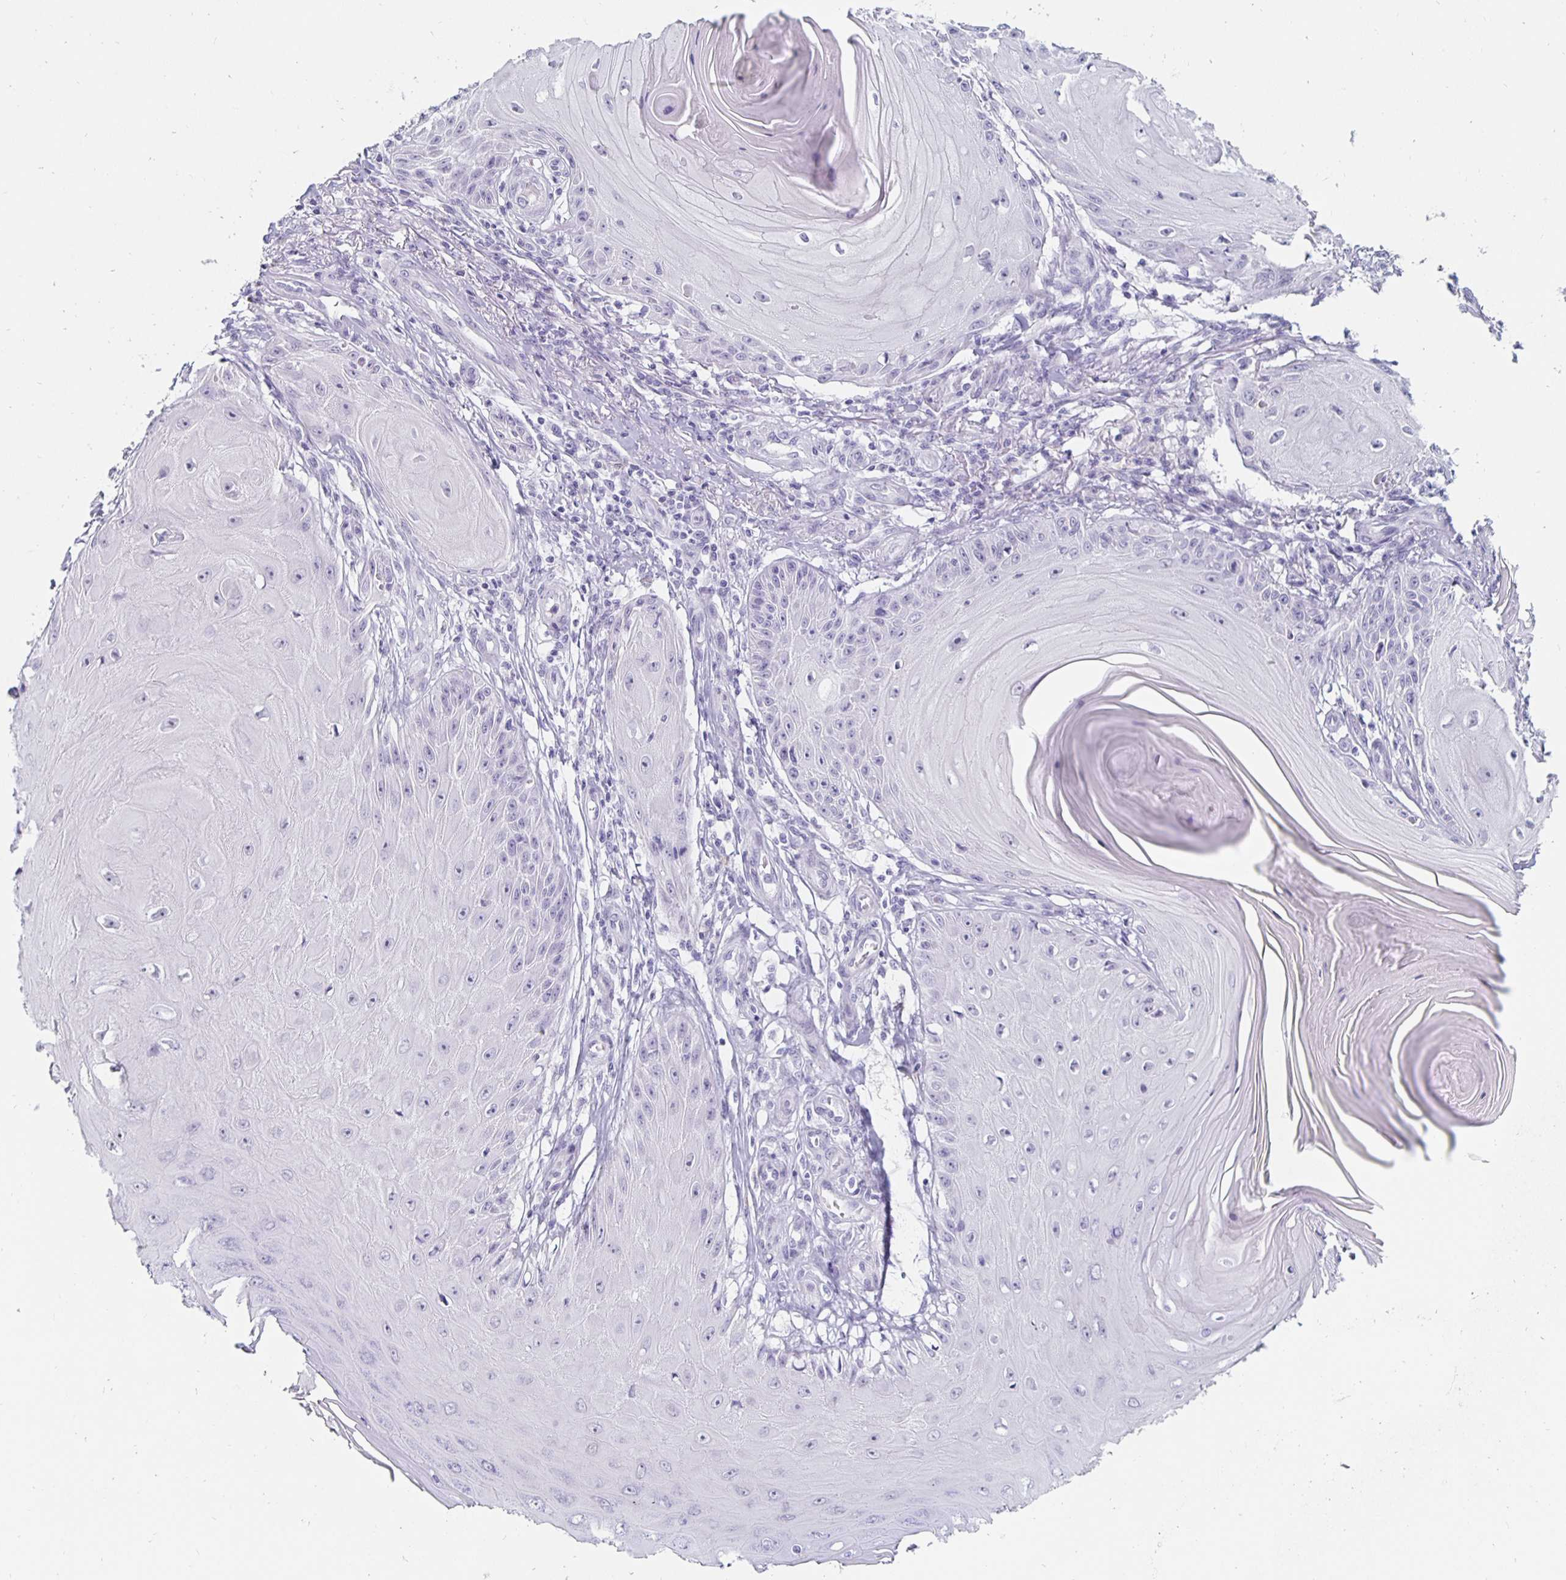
{"staining": {"intensity": "negative", "quantity": "none", "location": "none"}, "tissue": "skin cancer", "cell_type": "Tumor cells", "image_type": "cancer", "snomed": [{"axis": "morphology", "description": "Squamous cell carcinoma, NOS"}, {"axis": "topography", "description": "Skin"}], "caption": "The photomicrograph displays no significant staining in tumor cells of skin cancer. (DAB IHC visualized using brightfield microscopy, high magnification).", "gene": "KCNQ2", "patient": {"sex": "female", "age": 77}}